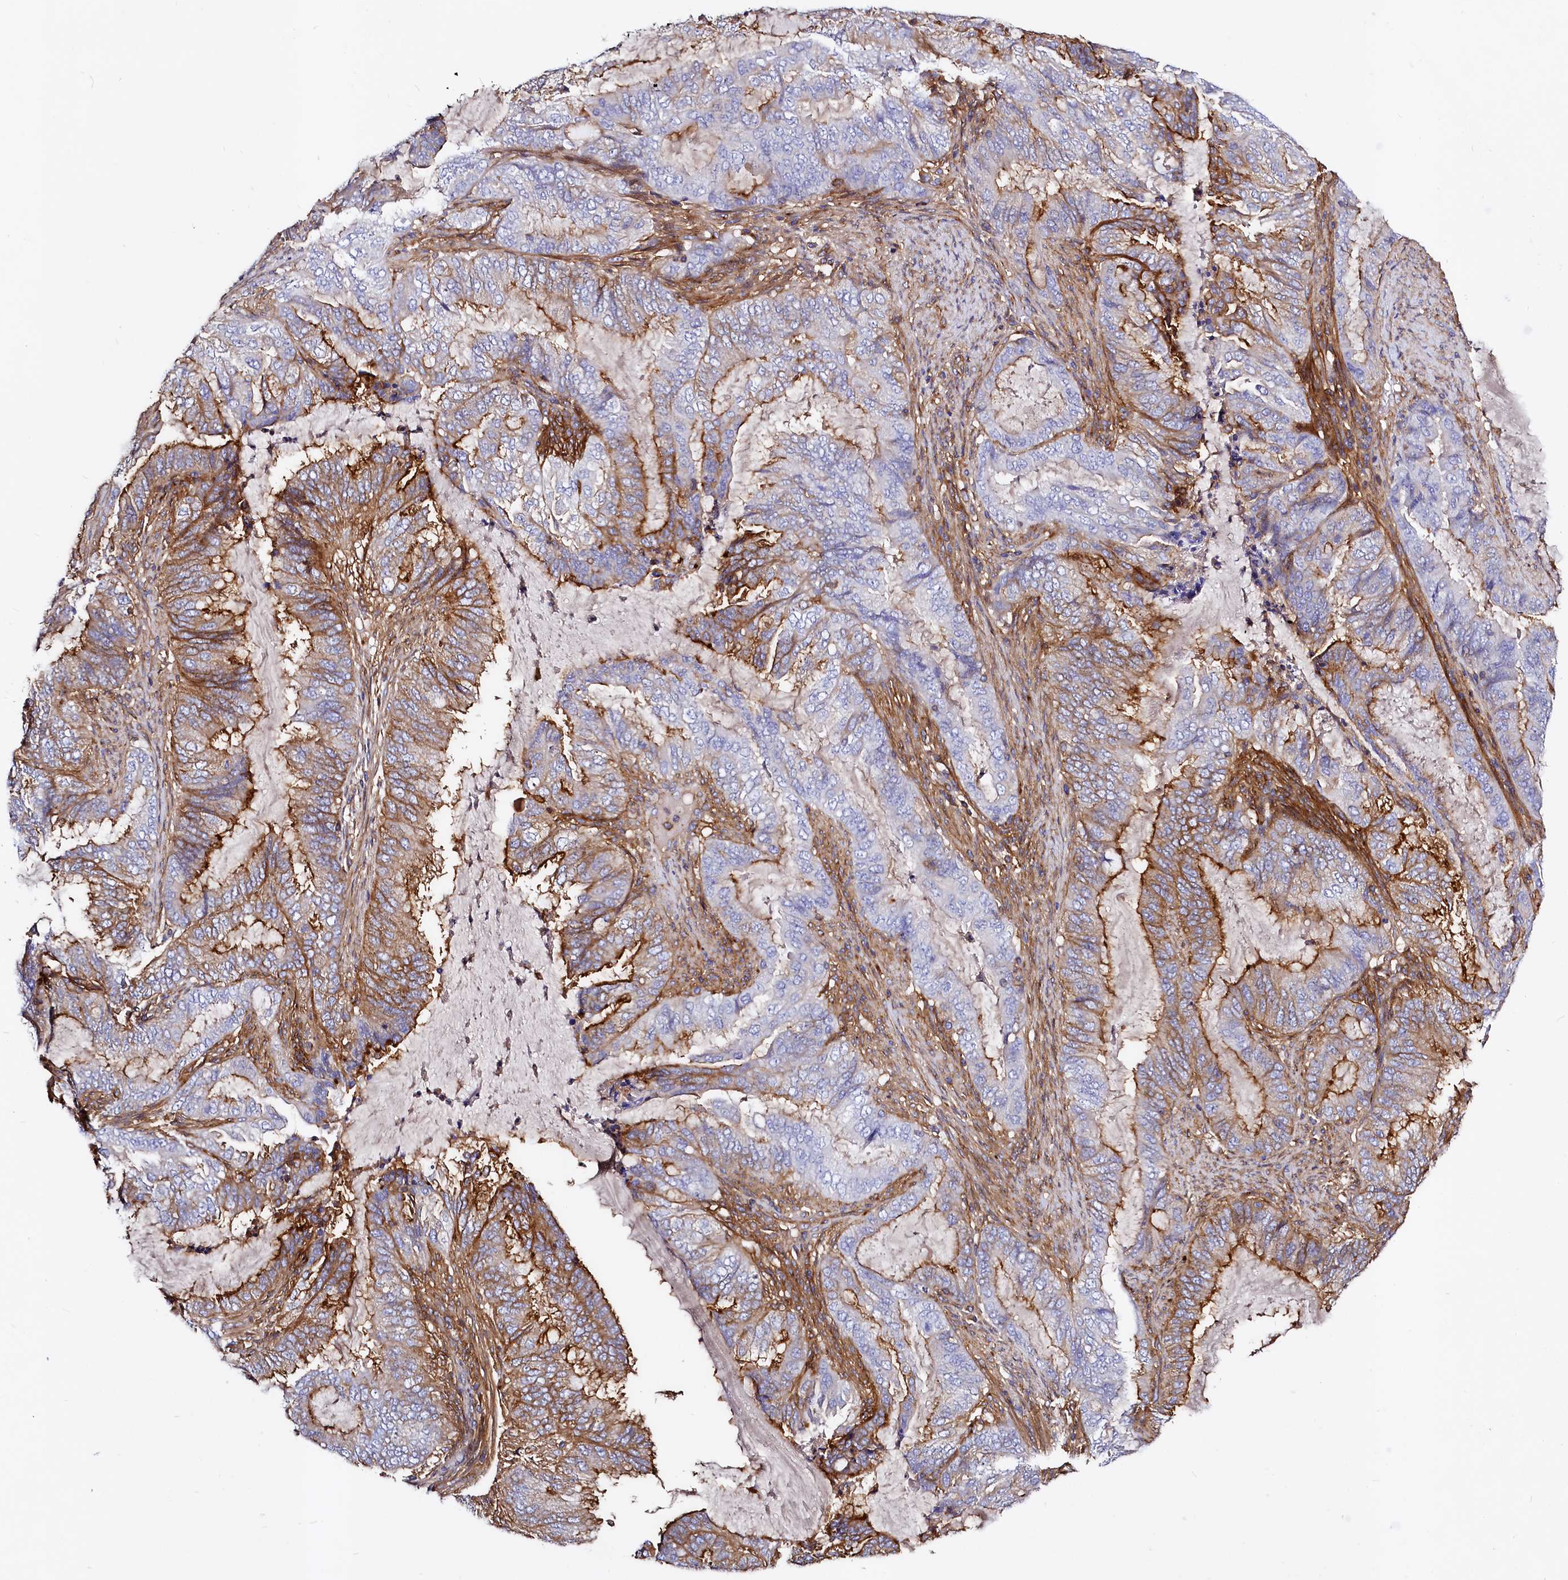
{"staining": {"intensity": "strong", "quantity": "25%-75%", "location": "cytoplasmic/membranous"}, "tissue": "endometrial cancer", "cell_type": "Tumor cells", "image_type": "cancer", "snomed": [{"axis": "morphology", "description": "Adenocarcinoma, NOS"}, {"axis": "topography", "description": "Endometrium"}], "caption": "Immunohistochemical staining of endometrial cancer reveals high levels of strong cytoplasmic/membranous protein expression in approximately 25%-75% of tumor cells.", "gene": "ANO6", "patient": {"sex": "female", "age": 51}}